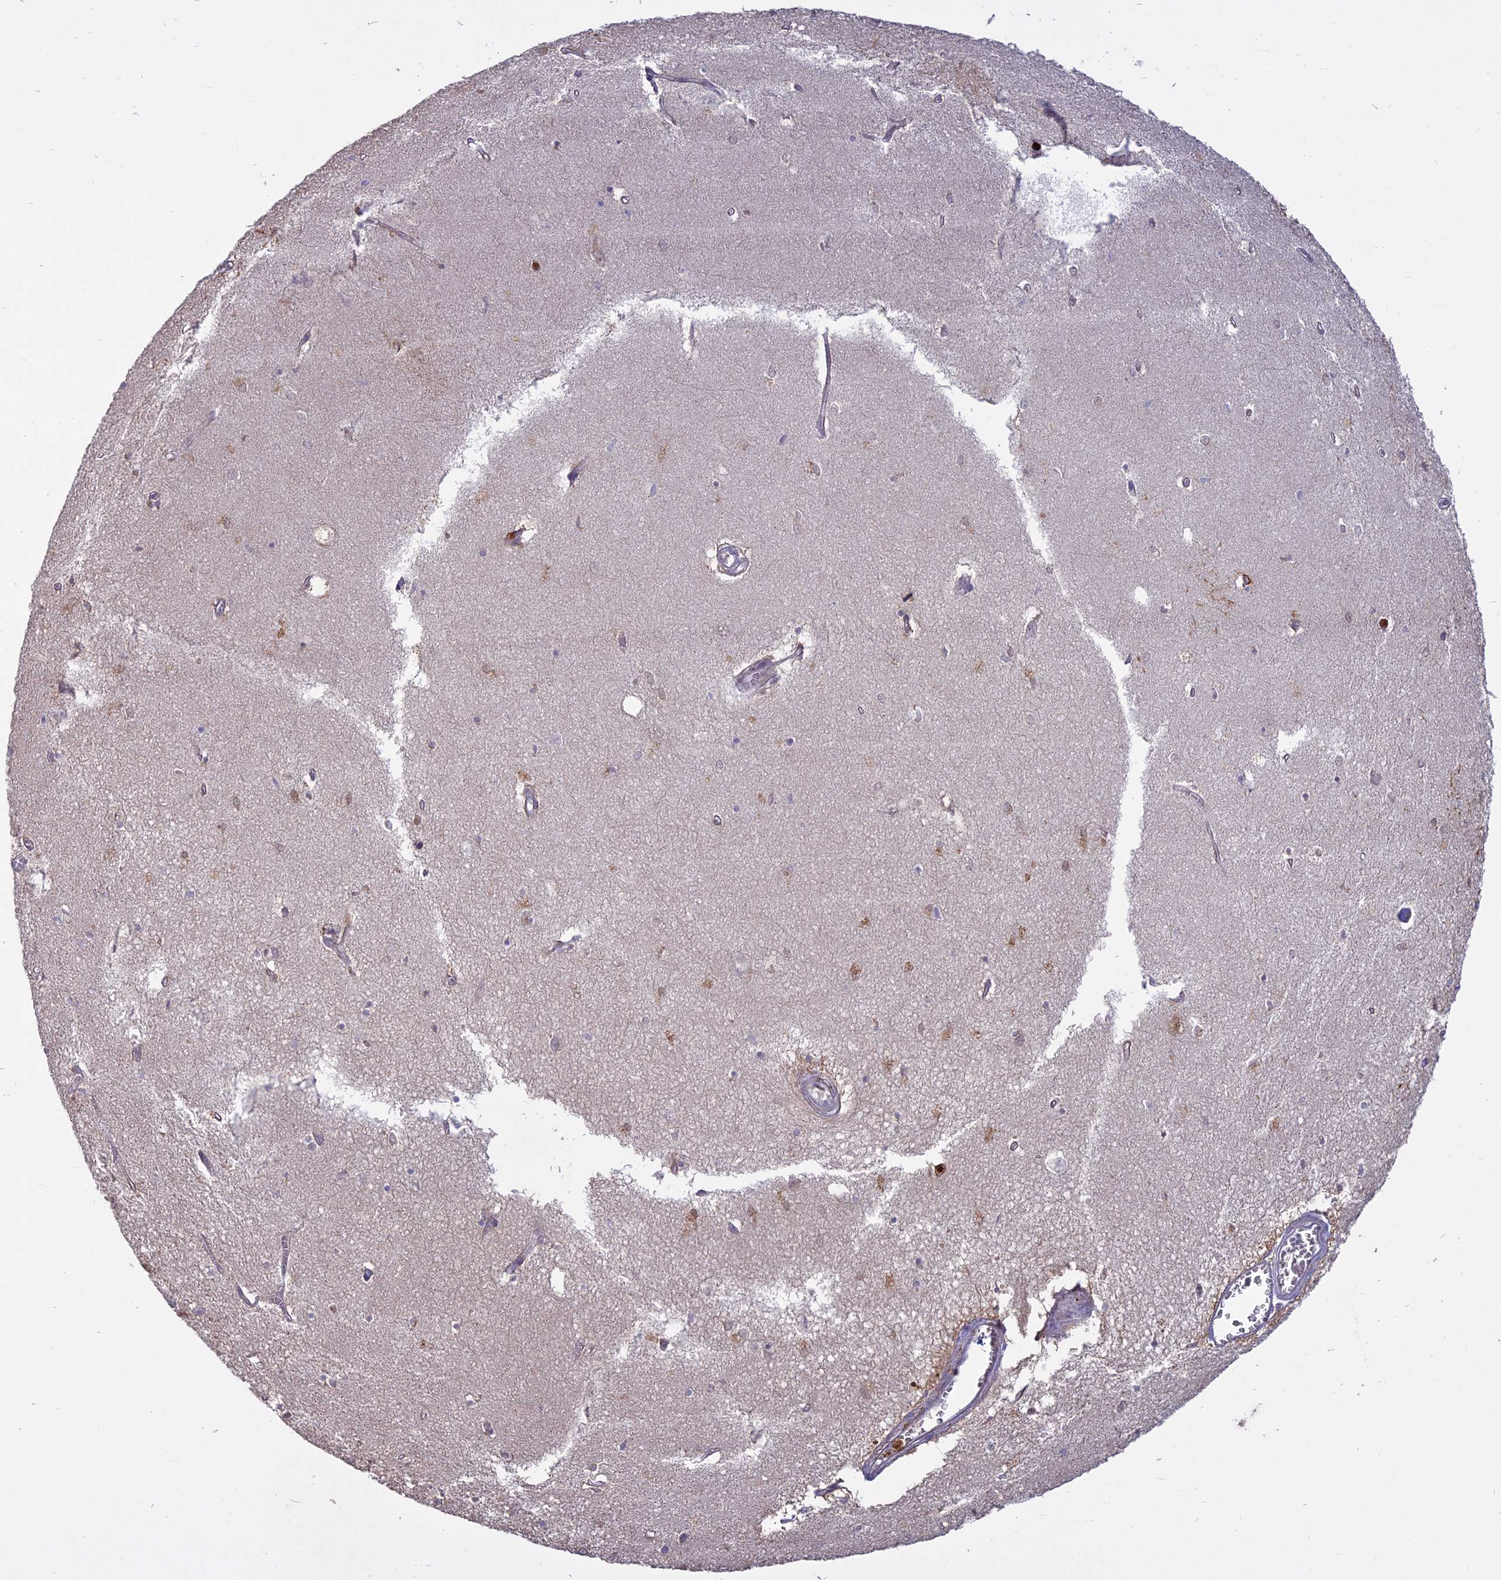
{"staining": {"intensity": "weak", "quantity": "<25%", "location": "cytoplasmic/membranous"}, "tissue": "hippocampus", "cell_type": "Glial cells", "image_type": "normal", "snomed": [{"axis": "morphology", "description": "Normal tissue, NOS"}, {"axis": "topography", "description": "Hippocampus"}], "caption": "This image is of normal hippocampus stained with immunohistochemistry (IHC) to label a protein in brown with the nuclei are counter-stained blue. There is no positivity in glial cells. Nuclei are stained in blue.", "gene": "TMEM208", "patient": {"sex": "female", "age": 64}}